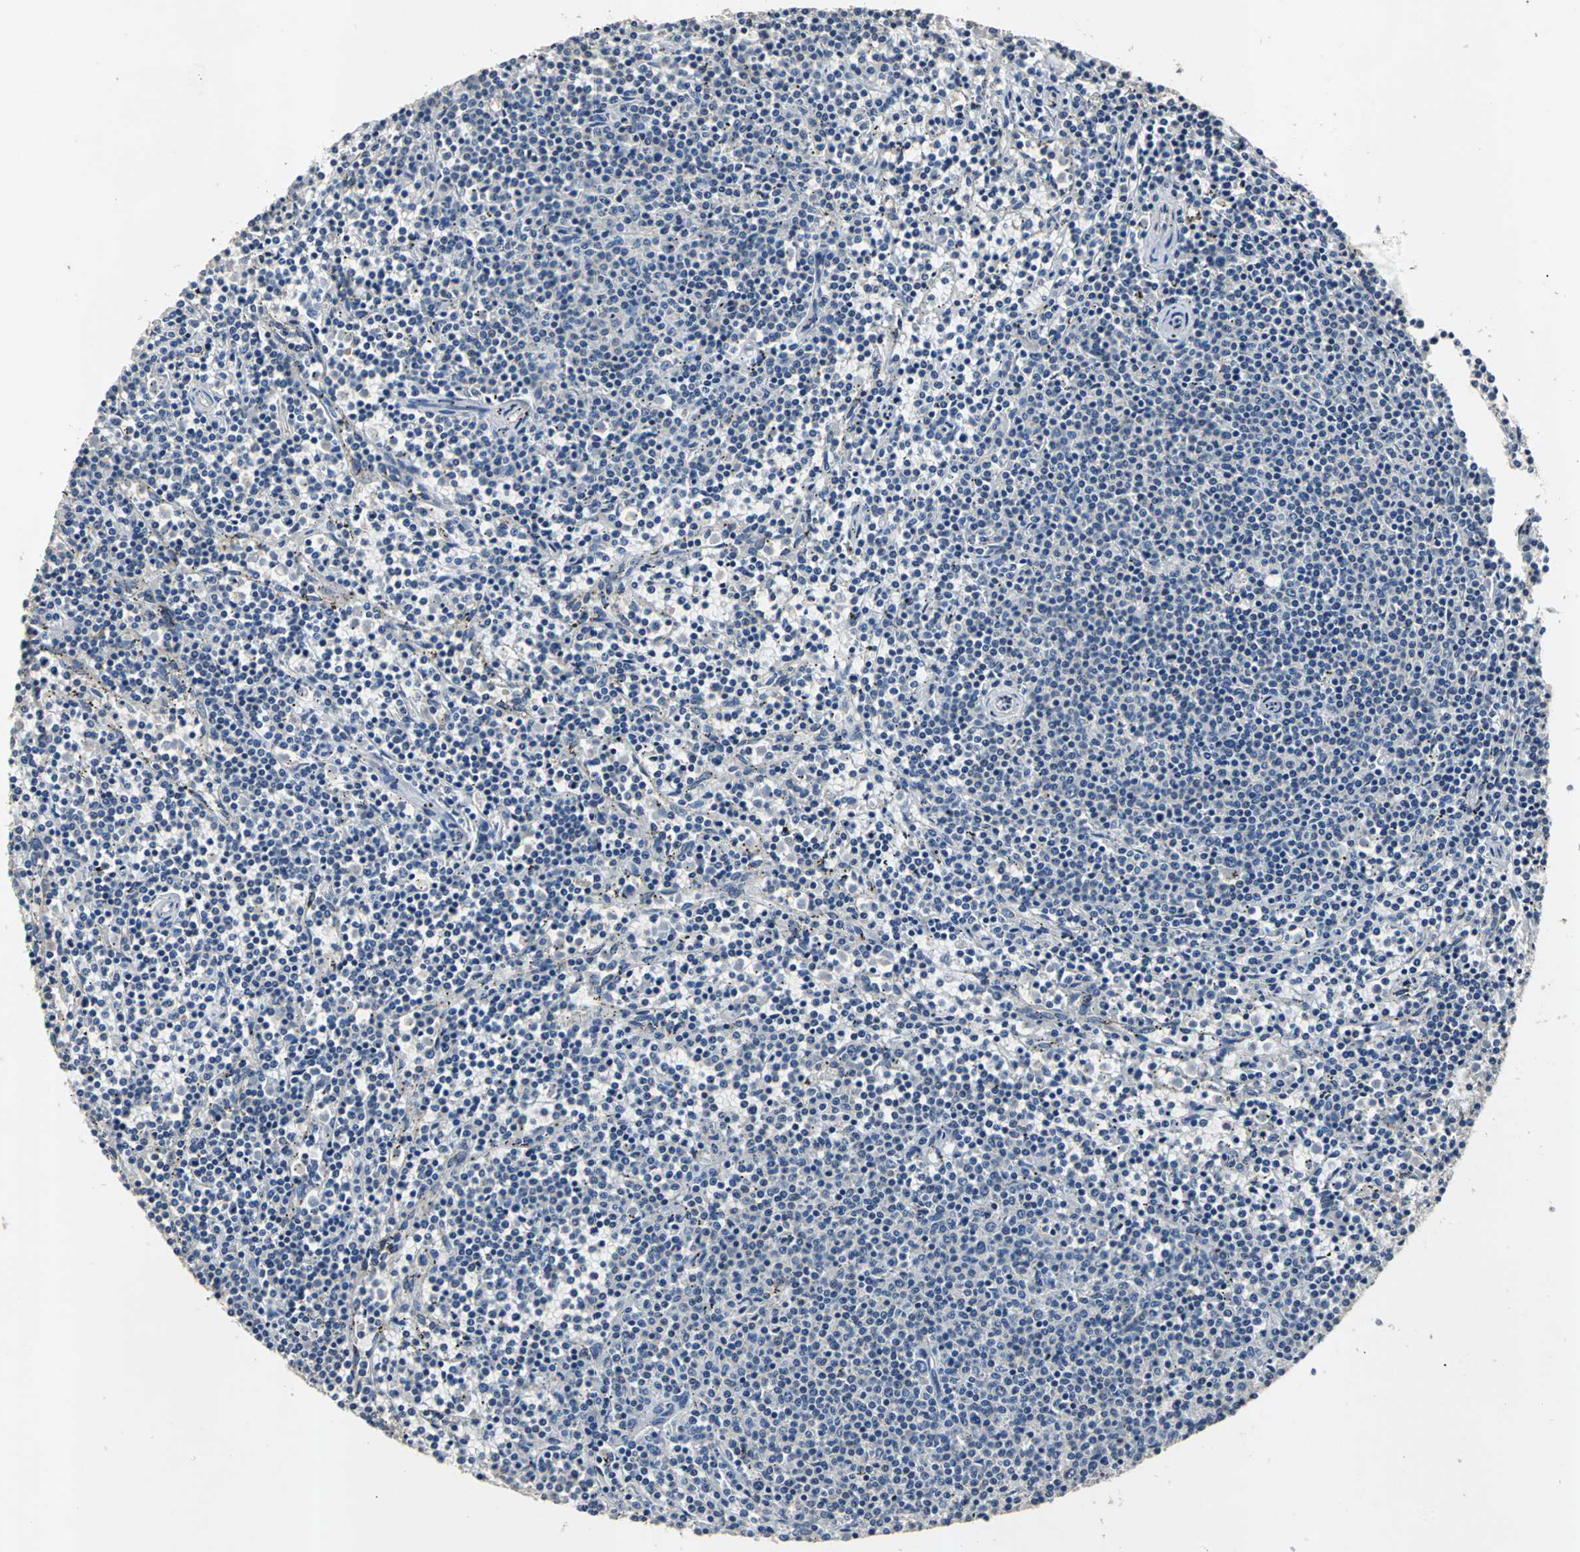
{"staining": {"intensity": "negative", "quantity": "none", "location": "none"}, "tissue": "lymphoma", "cell_type": "Tumor cells", "image_type": "cancer", "snomed": [{"axis": "morphology", "description": "Malignant lymphoma, non-Hodgkin's type, Low grade"}, {"axis": "topography", "description": "Spleen"}], "caption": "Immunohistochemical staining of lymphoma exhibits no significant positivity in tumor cells.", "gene": "OCLN", "patient": {"sex": "female", "age": 50}}